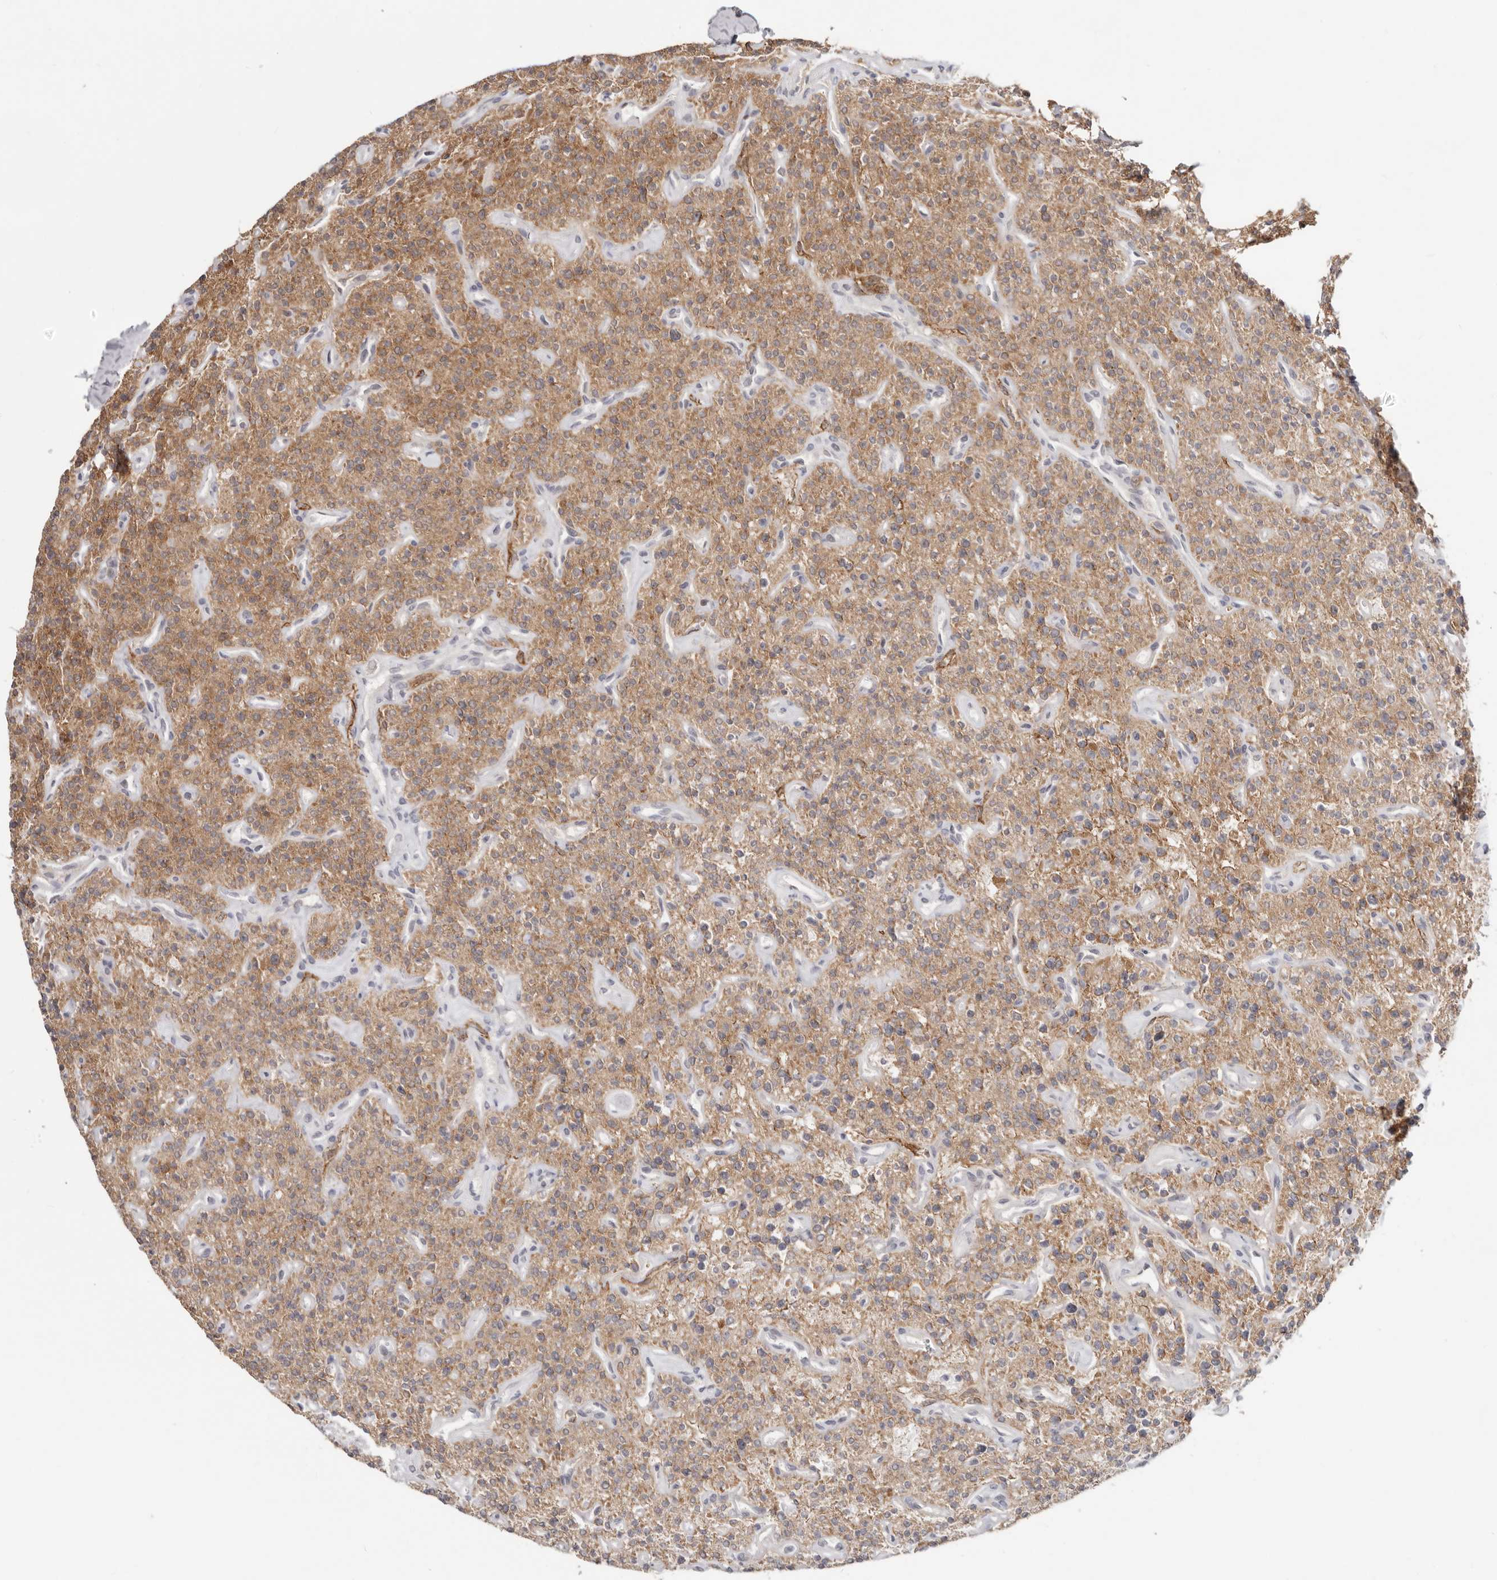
{"staining": {"intensity": "moderate", "quantity": ">75%", "location": "cytoplasmic/membranous"}, "tissue": "parathyroid gland", "cell_type": "Glandular cells", "image_type": "normal", "snomed": [{"axis": "morphology", "description": "Normal tissue, NOS"}, {"axis": "topography", "description": "Parathyroid gland"}], "caption": "This image demonstrates immunohistochemistry (IHC) staining of normal human parathyroid gland, with medium moderate cytoplasmic/membranous staining in approximately >75% of glandular cells.", "gene": "SZT2", "patient": {"sex": "male", "age": 46}}